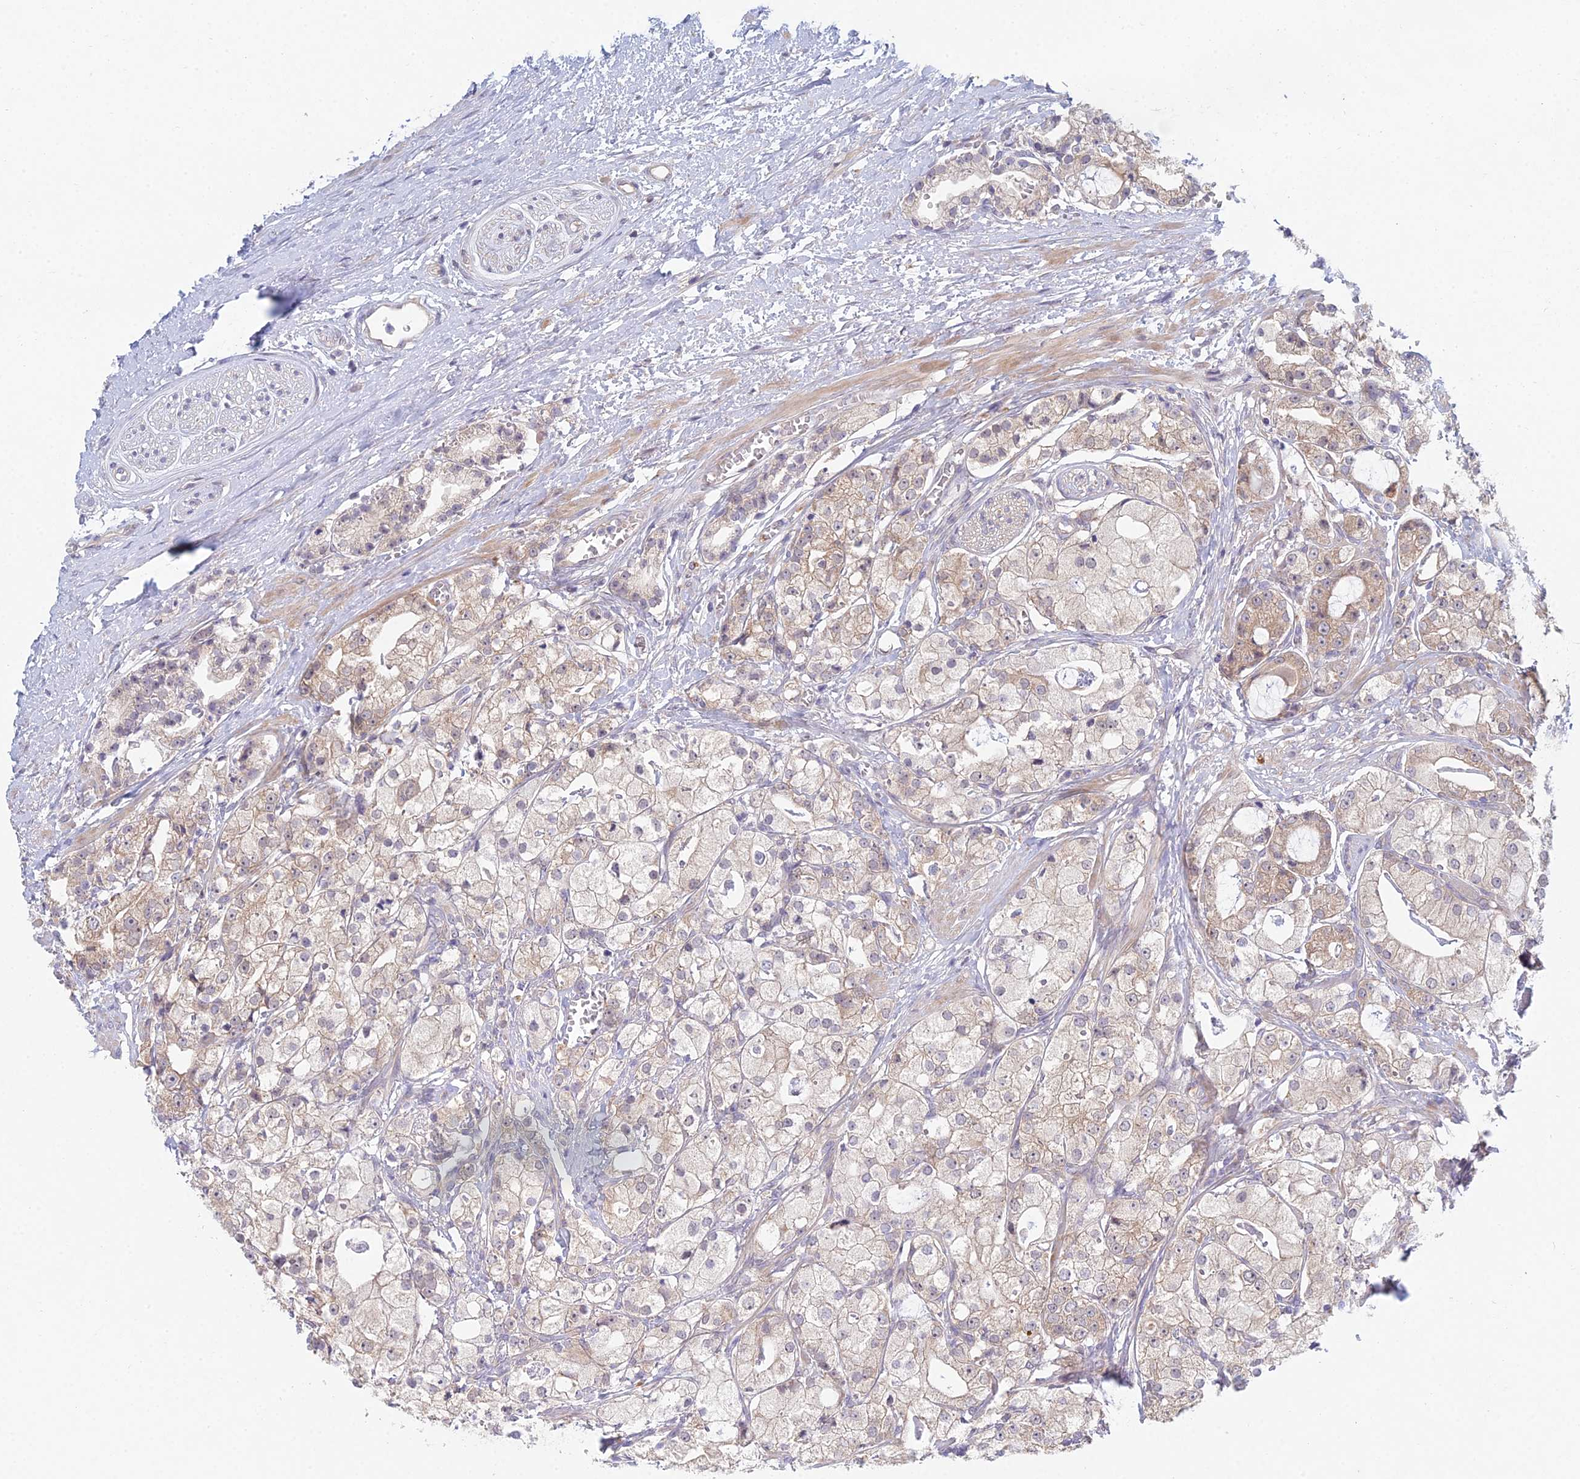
{"staining": {"intensity": "weak", "quantity": "25%-75%", "location": "cytoplasmic/membranous"}, "tissue": "prostate cancer", "cell_type": "Tumor cells", "image_type": "cancer", "snomed": [{"axis": "morphology", "description": "Adenocarcinoma, High grade"}, {"axis": "topography", "description": "Prostate"}], "caption": "Protein staining demonstrates weak cytoplasmic/membranous staining in approximately 25%-75% of tumor cells in prostate cancer (high-grade adenocarcinoma).", "gene": "METTL26", "patient": {"sex": "male", "age": 71}}